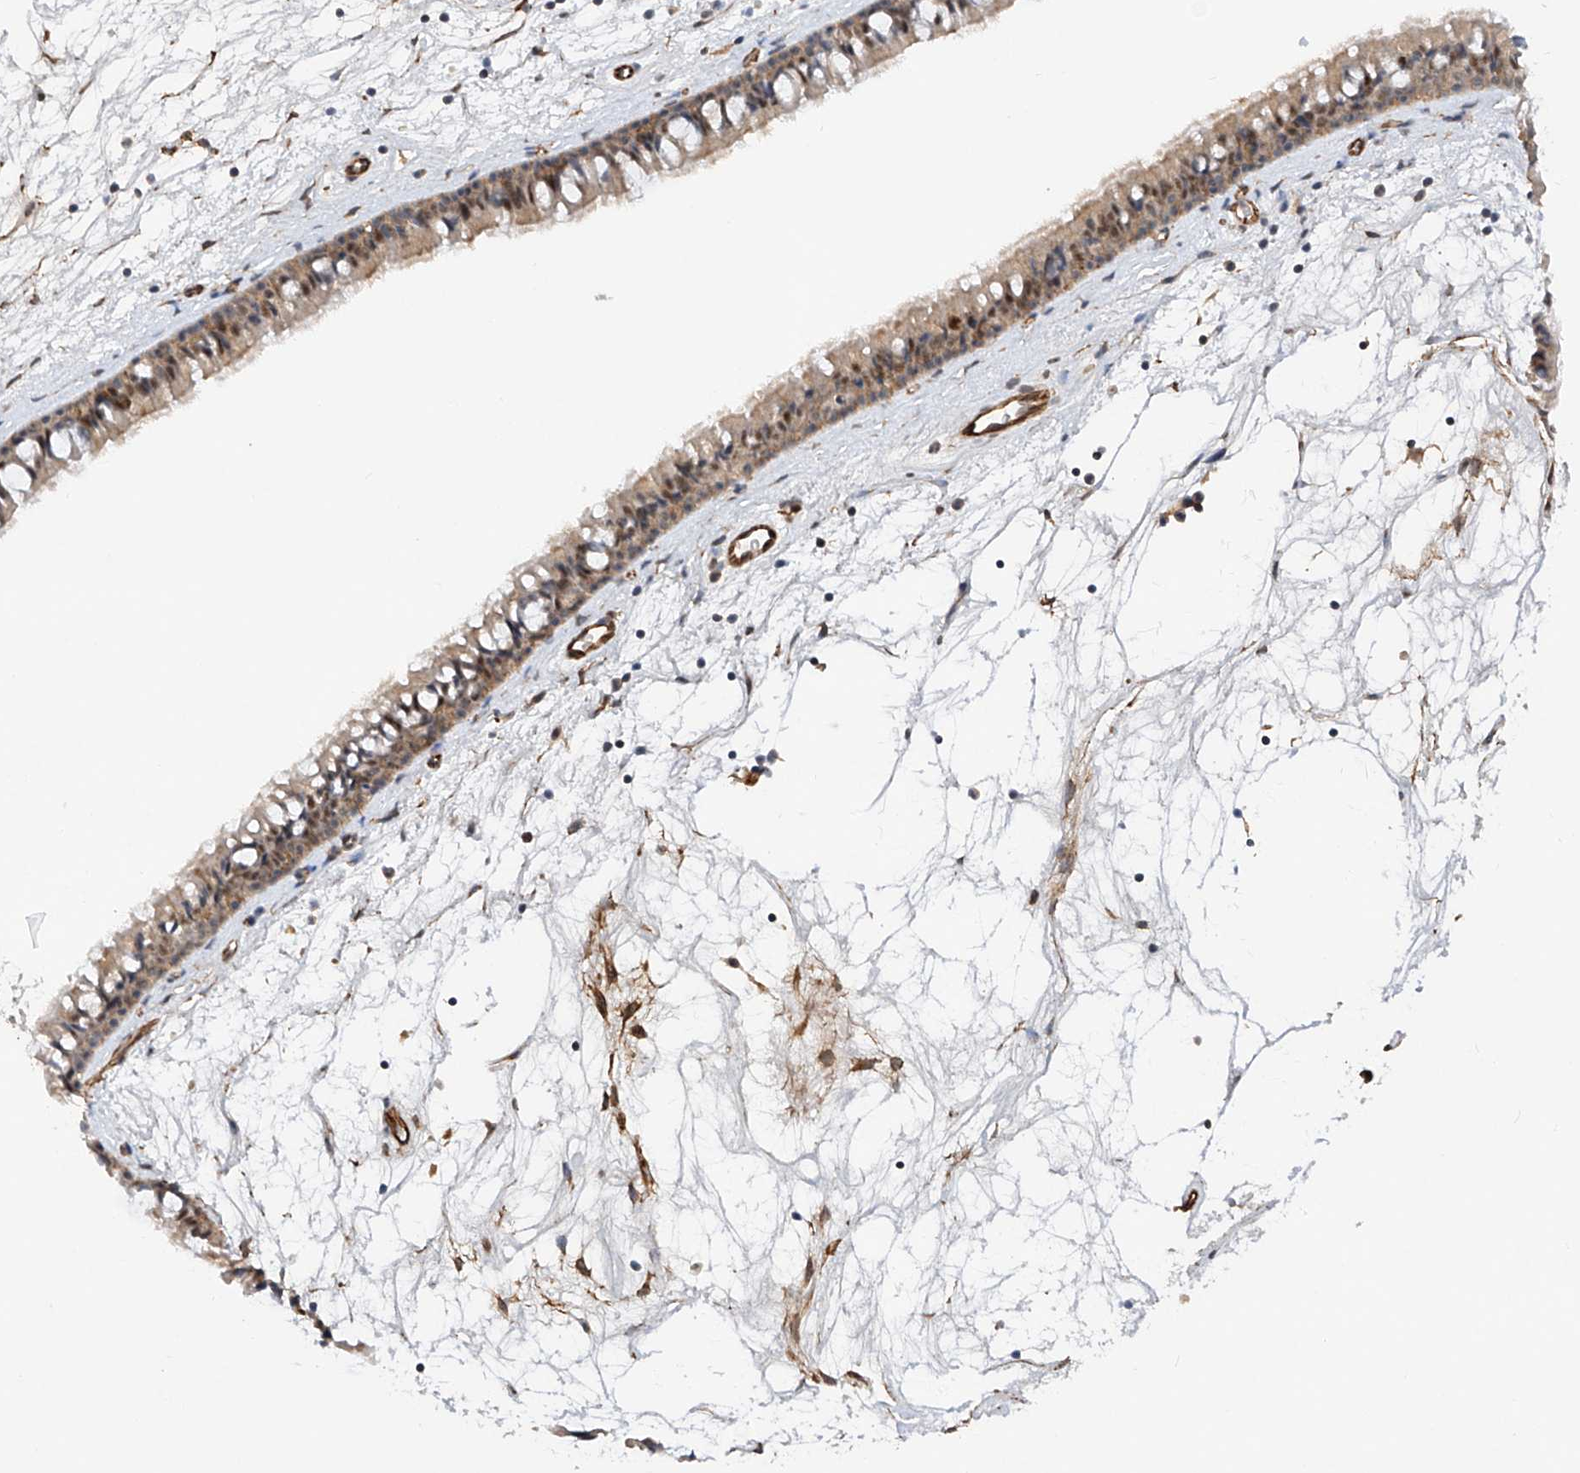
{"staining": {"intensity": "moderate", "quantity": "25%-75%", "location": "cytoplasmic/membranous,nuclear"}, "tissue": "nasopharynx", "cell_type": "Respiratory epithelial cells", "image_type": "normal", "snomed": [{"axis": "morphology", "description": "Normal tissue, NOS"}, {"axis": "topography", "description": "Nasopharynx"}], "caption": "Respiratory epithelial cells exhibit medium levels of moderate cytoplasmic/membranous,nuclear expression in approximately 25%-75% of cells in normal nasopharynx.", "gene": "AMD1", "patient": {"sex": "male", "age": 64}}